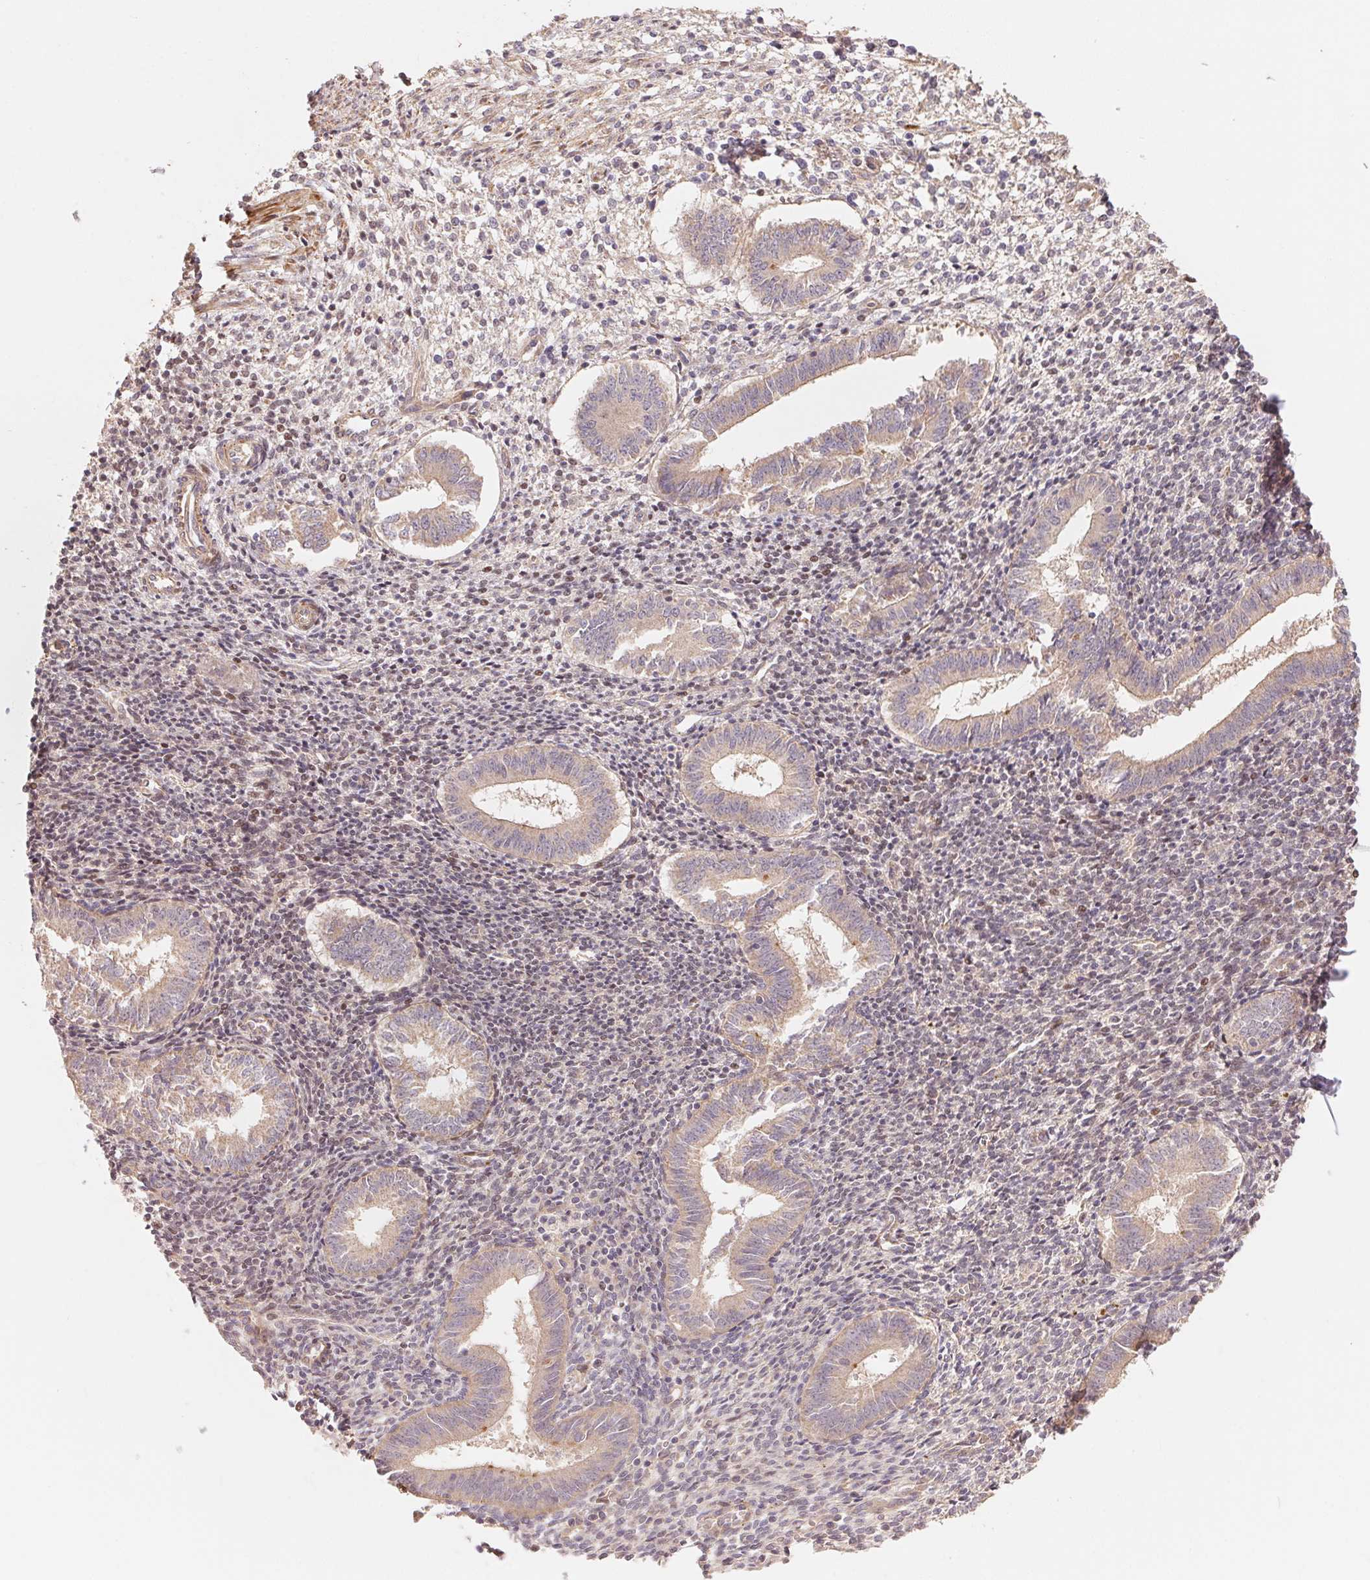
{"staining": {"intensity": "weak", "quantity": "<25%", "location": "cytoplasmic/membranous"}, "tissue": "endometrium", "cell_type": "Cells in endometrial stroma", "image_type": "normal", "snomed": [{"axis": "morphology", "description": "Normal tissue, NOS"}, {"axis": "topography", "description": "Endometrium"}], "caption": "There is no significant positivity in cells in endometrial stroma of endometrium. (IHC, brightfield microscopy, high magnification).", "gene": "TNIP2", "patient": {"sex": "female", "age": 25}}